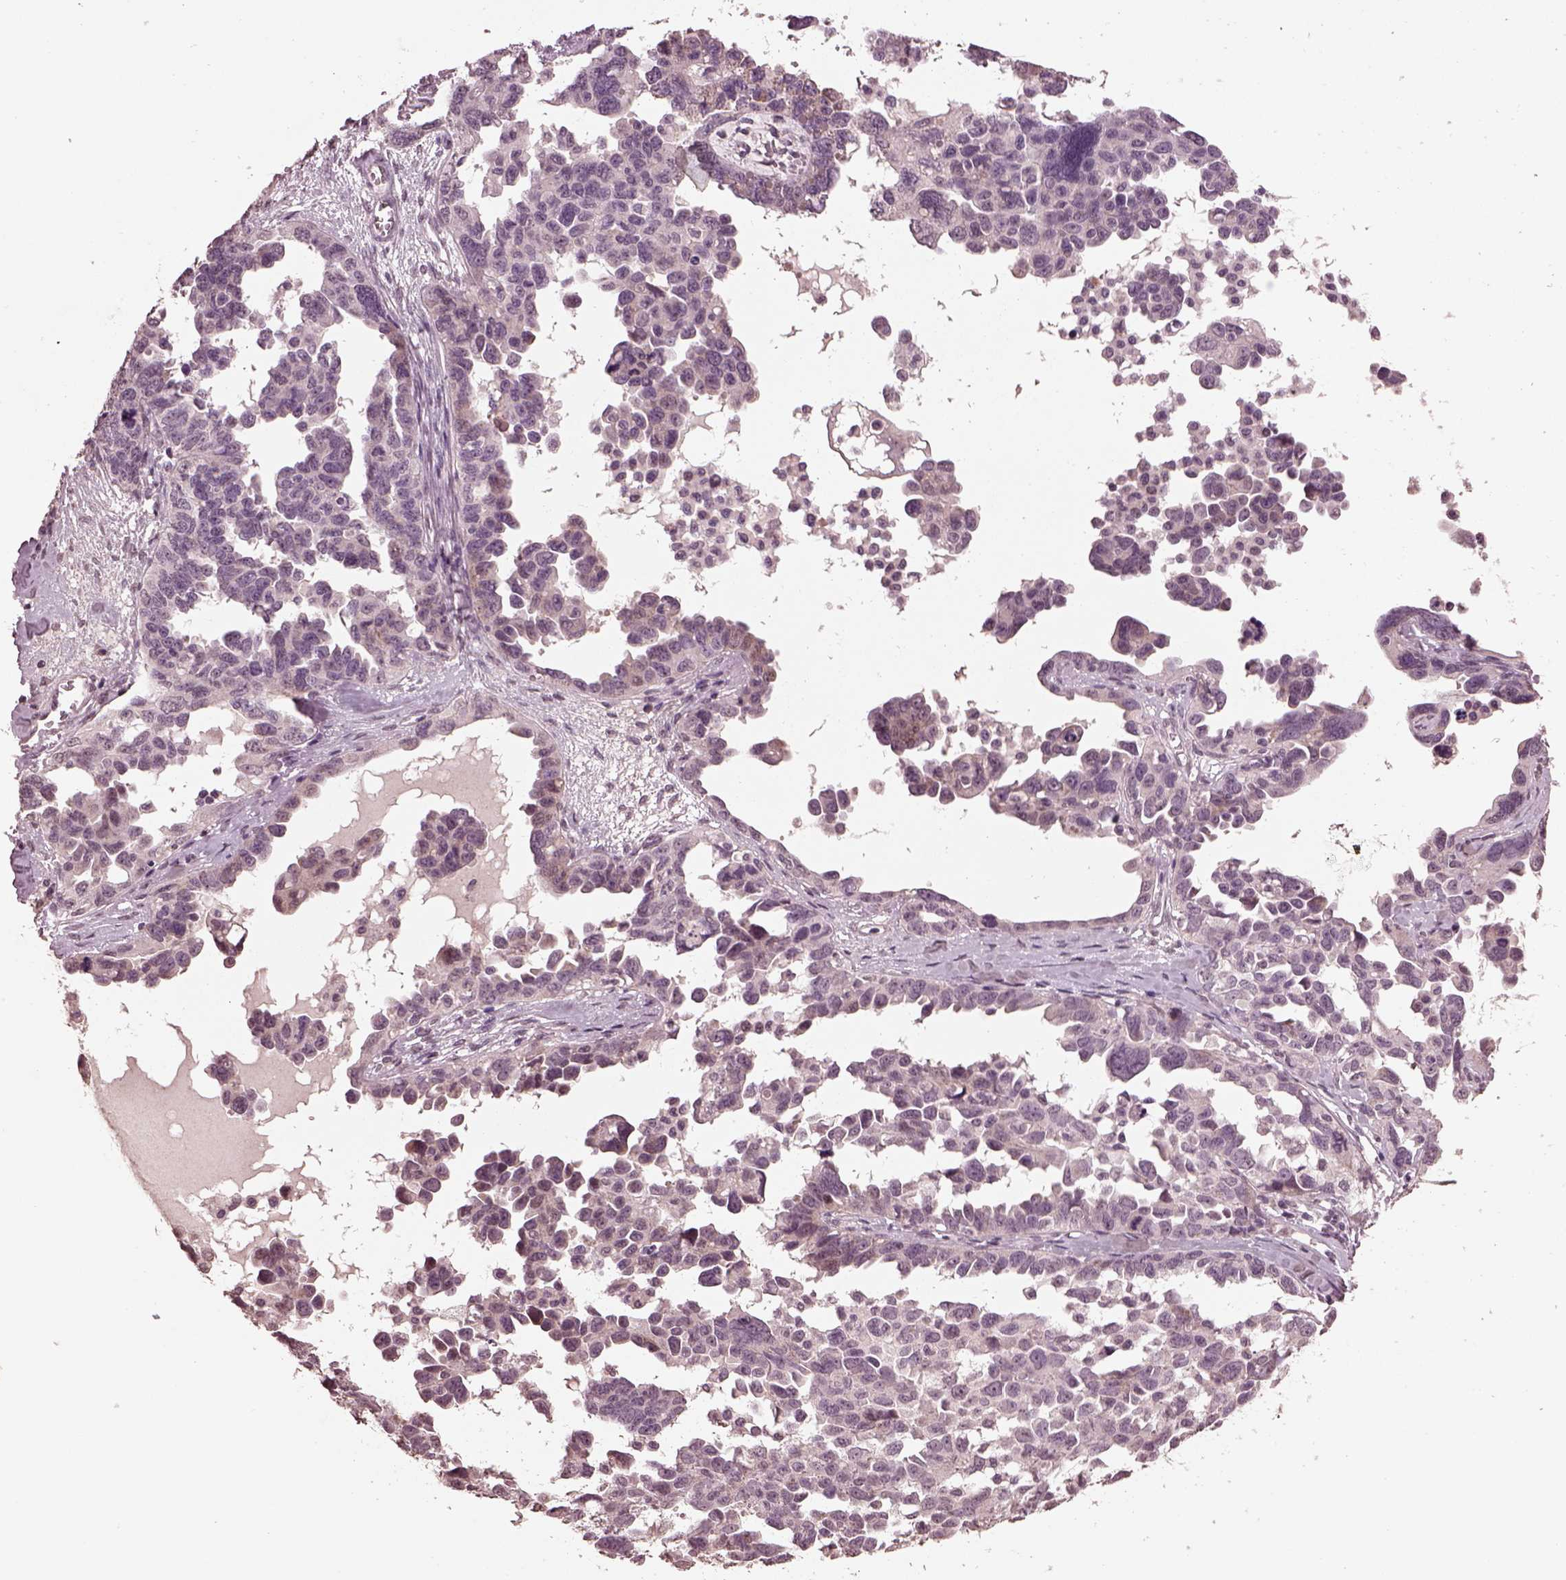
{"staining": {"intensity": "negative", "quantity": "none", "location": "none"}, "tissue": "ovarian cancer", "cell_type": "Tumor cells", "image_type": "cancer", "snomed": [{"axis": "morphology", "description": "Cystadenocarcinoma, serous, NOS"}, {"axis": "topography", "description": "Ovary"}], "caption": "Immunohistochemical staining of human ovarian serous cystadenocarcinoma displays no significant expression in tumor cells.", "gene": "IL18RAP", "patient": {"sex": "female", "age": 69}}